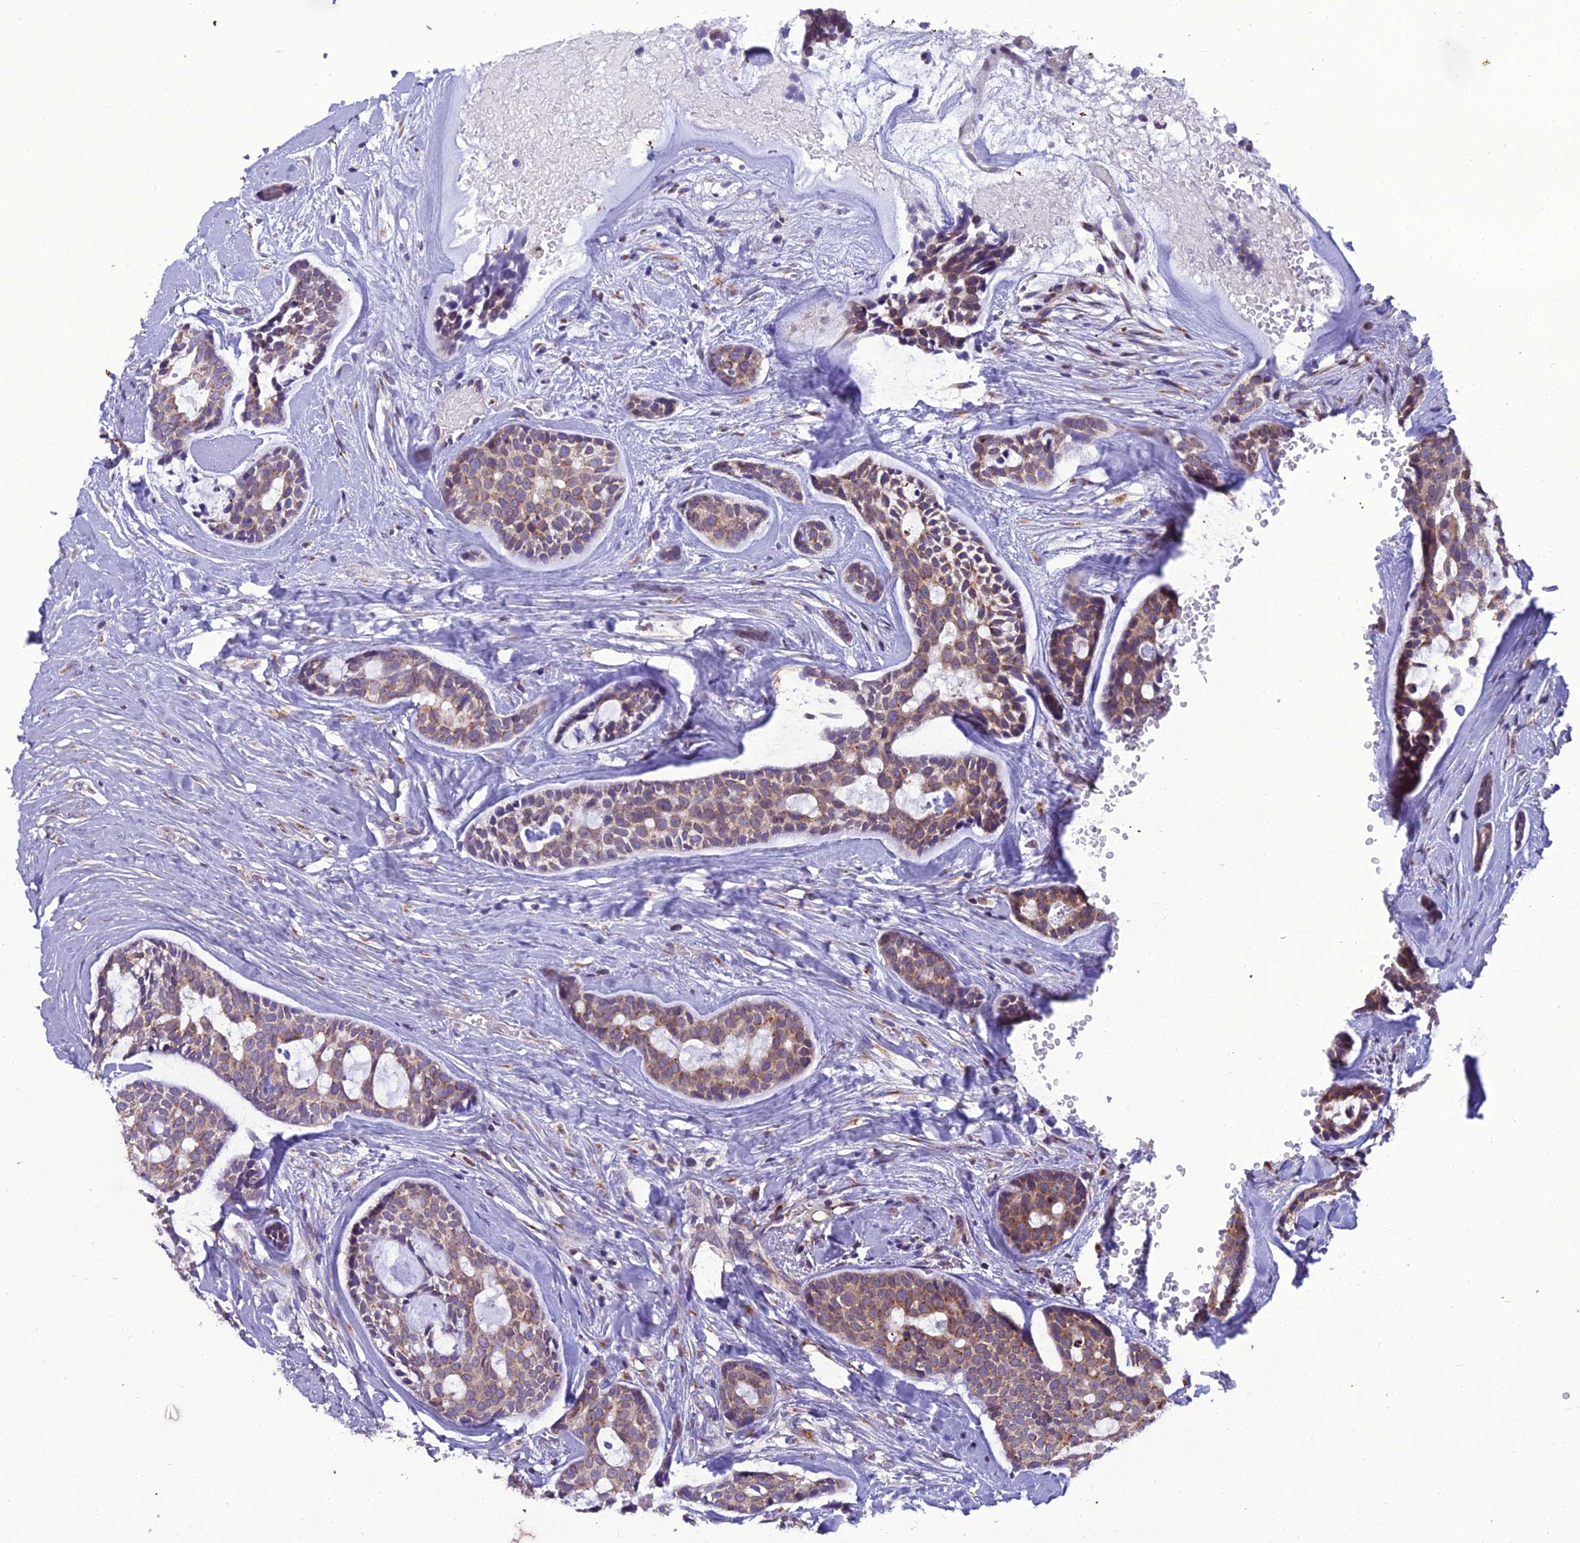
{"staining": {"intensity": "weak", "quantity": ">75%", "location": "cytoplasmic/membranous"}, "tissue": "head and neck cancer", "cell_type": "Tumor cells", "image_type": "cancer", "snomed": [{"axis": "morphology", "description": "Normal tissue, NOS"}, {"axis": "morphology", "description": "Adenocarcinoma, NOS"}, {"axis": "topography", "description": "Subcutis"}, {"axis": "topography", "description": "Nasopharynx"}, {"axis": "topography", "description": "Head-Neck"}], "caption": "Immunohistochemistry (IHC) (DAB (3,3'-diaminobenzidine)) staining of human head and neck adenocarcinoma displays weak cytoplasmic/membranous protein staining in about >75% of tumor cells. (DAB (3,3'-diaminobenzidine) IHC, brown staining for protein, blue staining for nuclei).", "gene": "GOLPH3", "patient": {"sex": "female", "age": 73}}